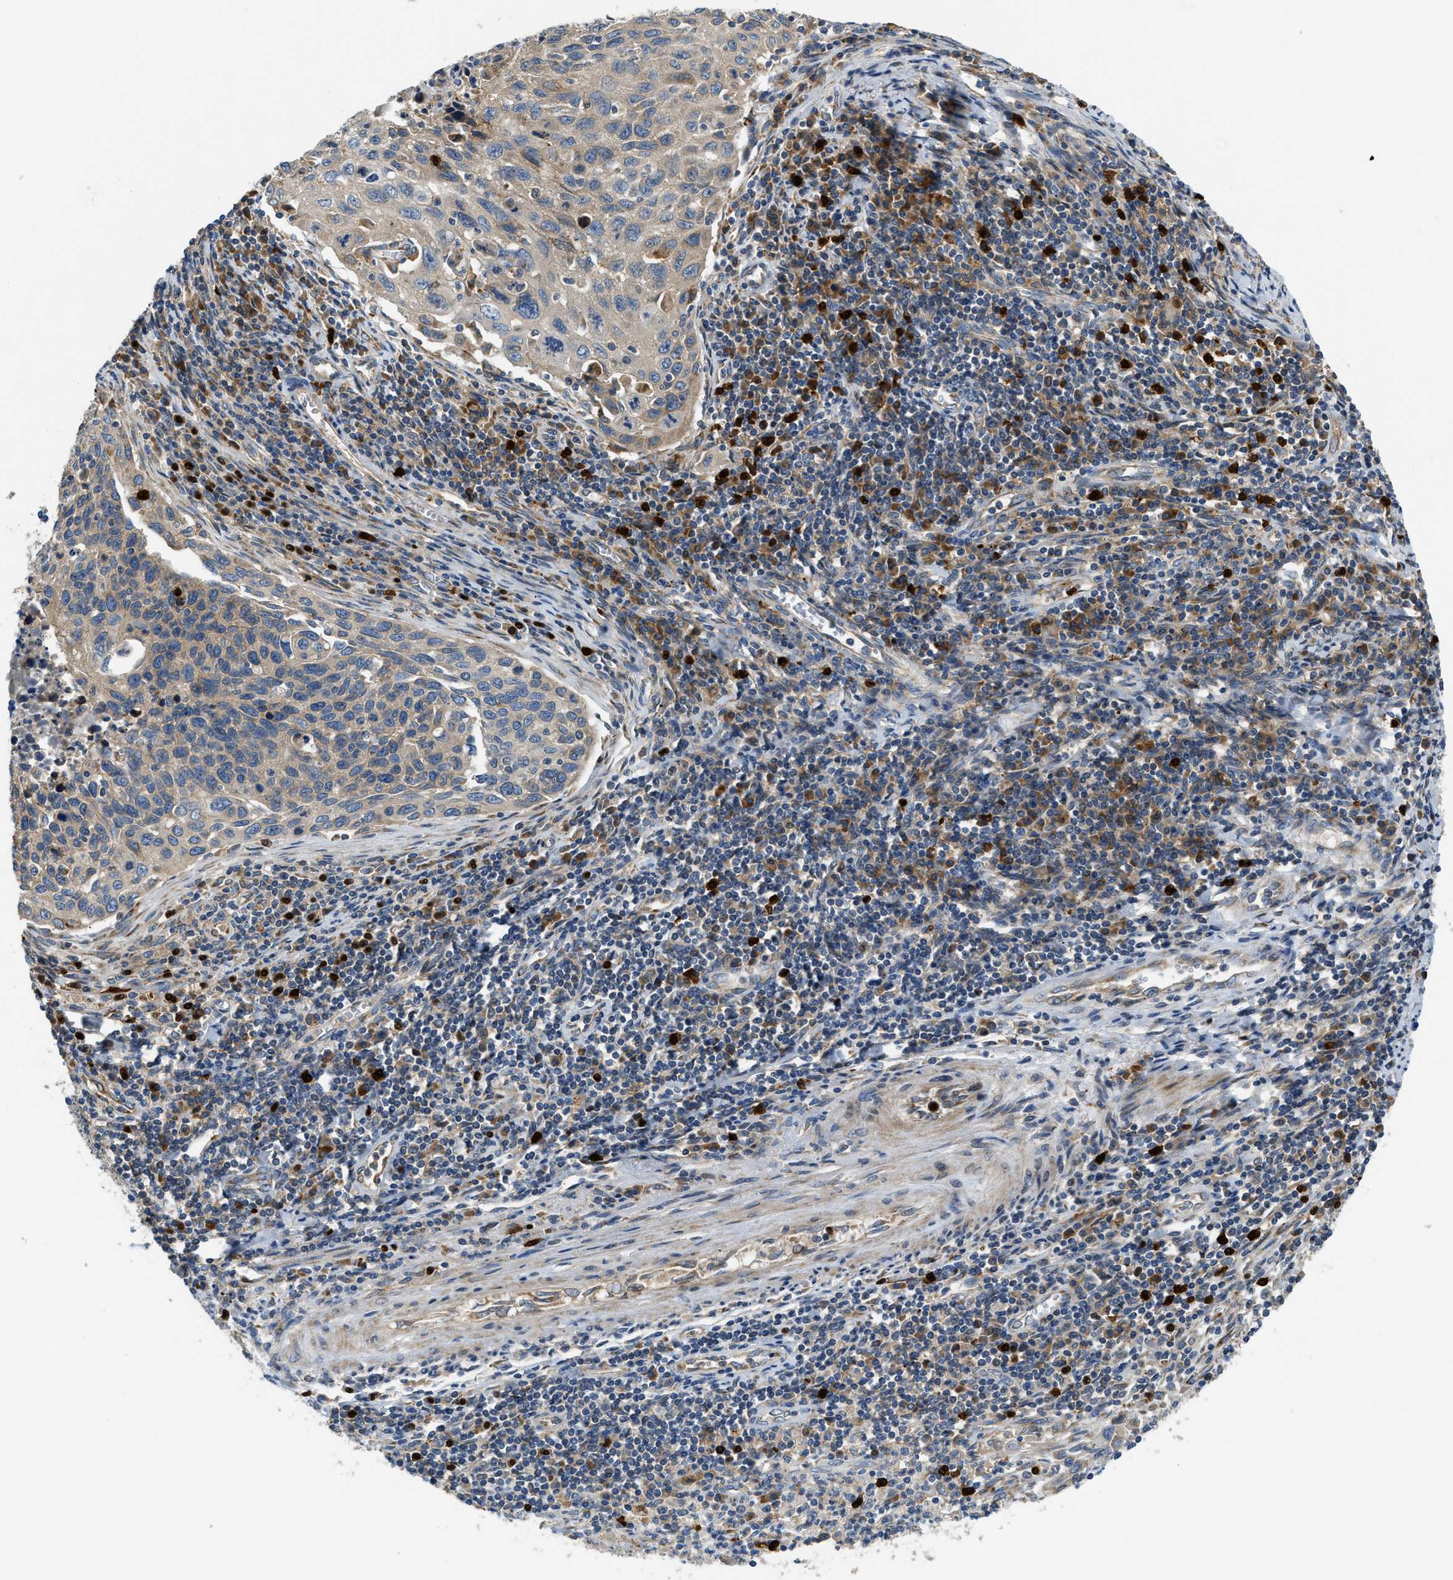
{"staining": {"intensity": "weak", "quantity": ">75%", "location": "cytoplasmic/membranous"}, "tissue": "cervical cancer", "cell_type": "Tumor cells", "image_type": "cancer", "snomed": [{"axis": "morphology", "description": "Squamous cell carcinoma, NOS"}, {"axis": "topography", "description": "Cervix"}], "caption": "Immunohistochemical staining of cervical cancer (squamous cell carcinoma) exhibits low levels of weak cytoplasmic/membranous protein staining in about >75% of tumor cells. (Stains: DAB in brown, nuclei in blue, Microscopy: brightfield microscopy at high magnification).", "gene": "TMEM68", "patient": {"sex": "female", "age": 53}}